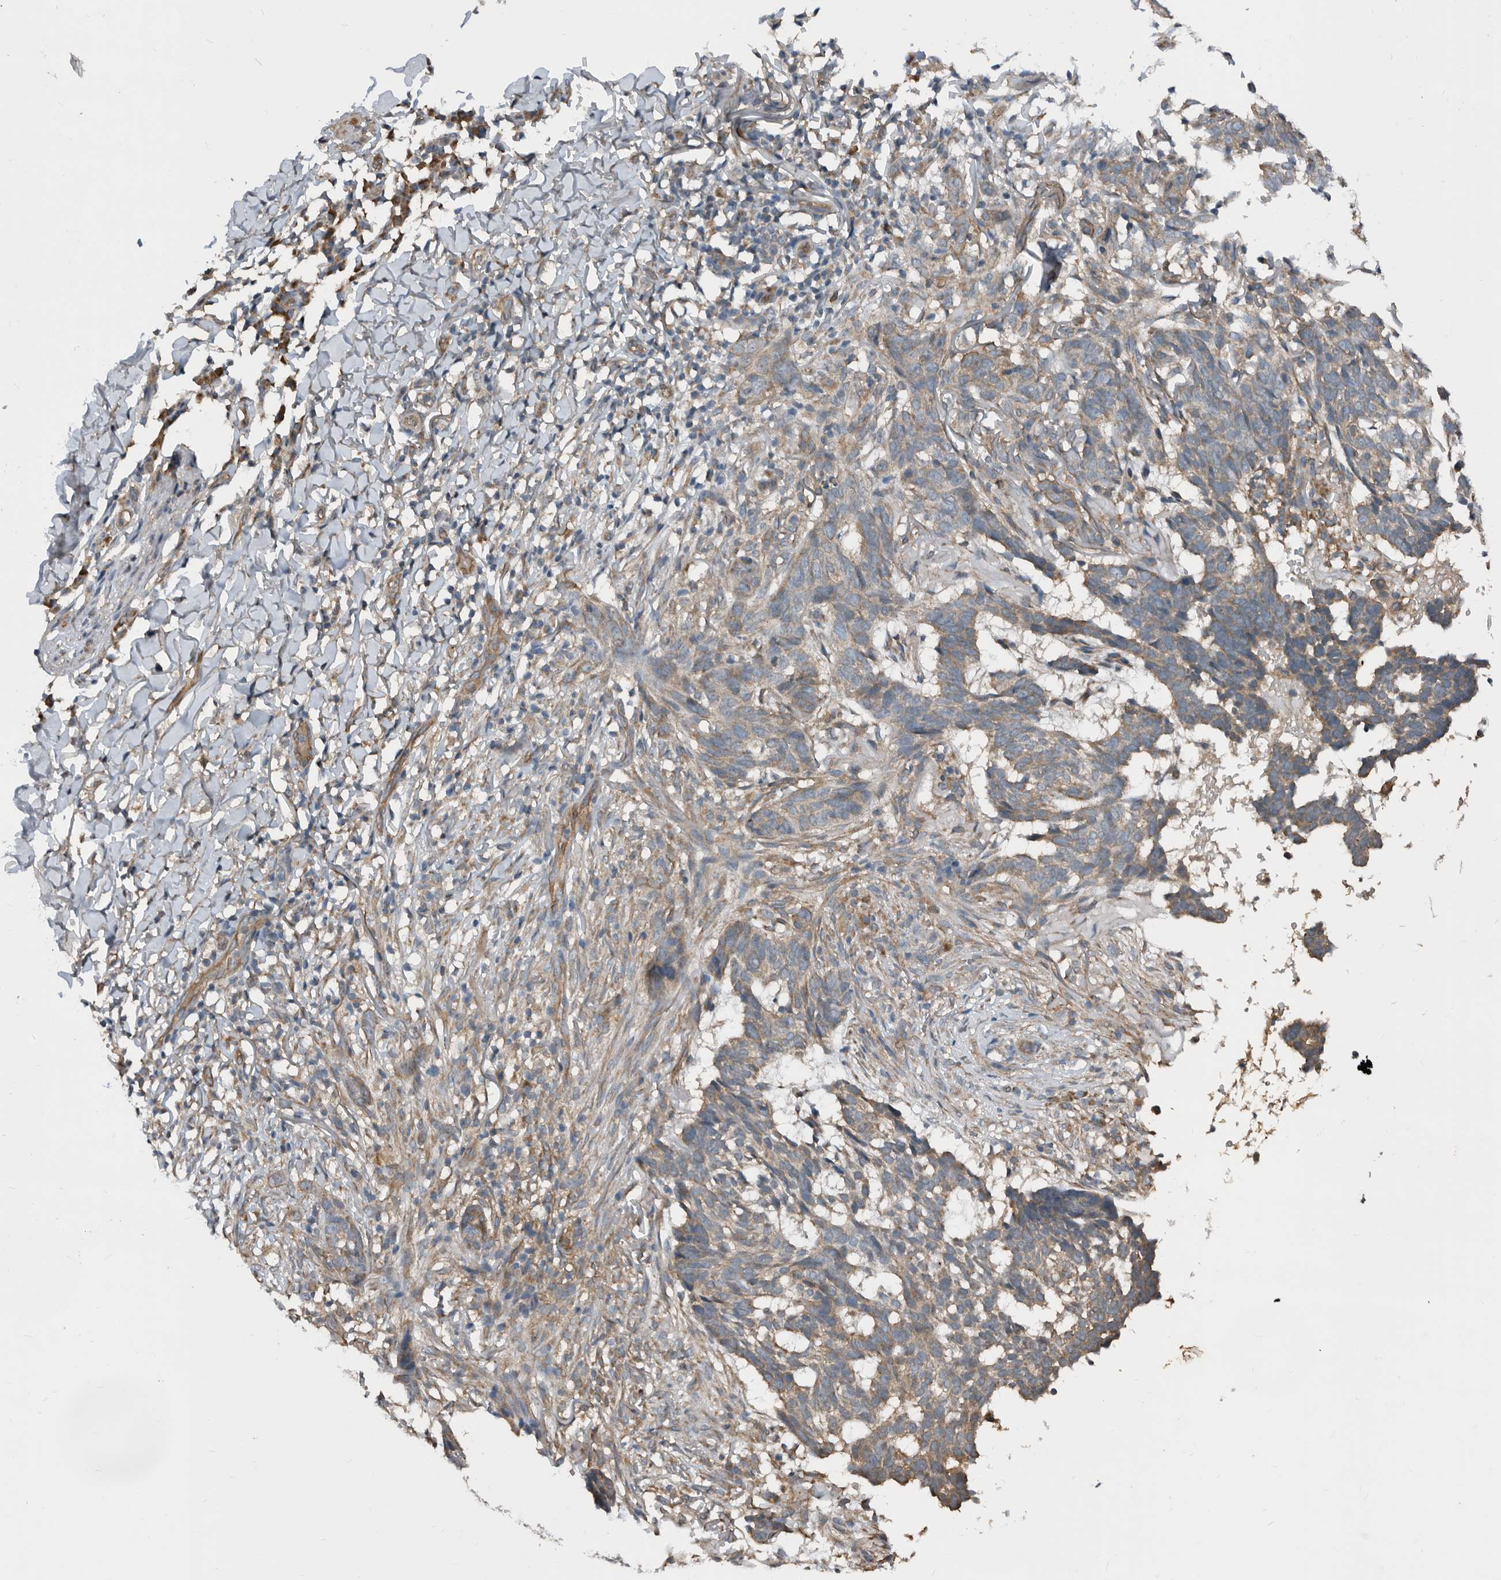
{"staining": {"intensity": "moderate", "quantity": ">75%", "location": "cytoplasmic/membranous"}, "tissue": "skin cancer", "cell_type": "Tumor cells", "image_type": "cancer", "snomed": [{"axis": "morphology", "description": "Basal cell carcinoma"}, {"axis": "topography", "description": "Skin"}], "caption": "Immunohistochemical staining of human skin cancer reveals medium levels of moderate cytoplasmic/membranous expression in about >75% of tumor cells.", "gene": "AFAP1", "patient": {"sex": "male", "age": 85}}